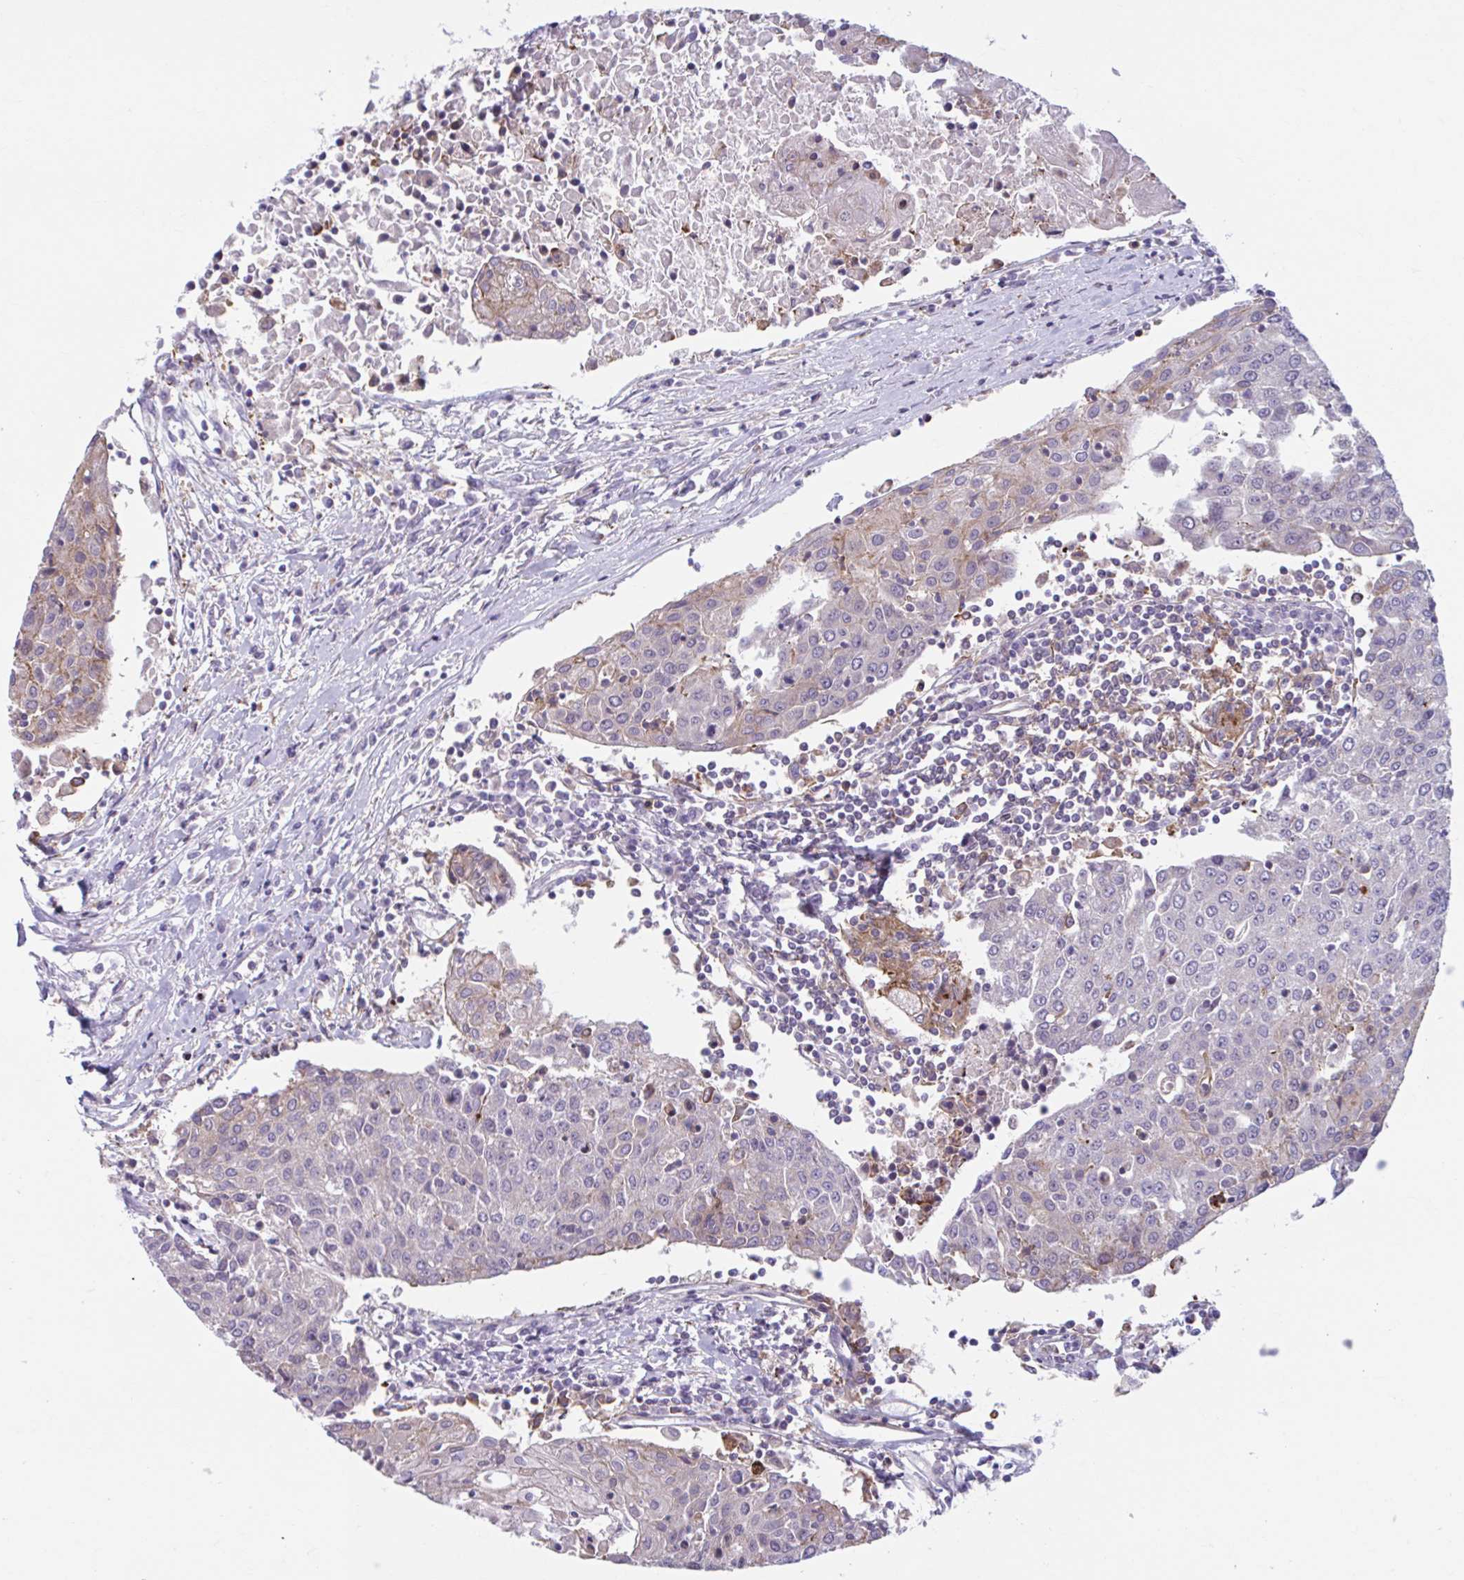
{"staining": {"intensity": "negative", "quantity": "none", "location": "none"}, "tissue": "urothelial cancer", "cell_type": "Tumor cells", "image_type": "cancer", "snomed": [{"axis": "morphology", "description": "Urothelial carcinoma, High grade"}, {"axis": "topography", "description": "Urinary bladder"}], "caption": "Immunohistochemistry (IHC) histopathology image of neoplastic tissue: urothelial carcinoma (high-grade) stained with DAB reveals no significant protein positivity in tumor cells.", "gene": "ADAT3", "patient": {"sex": "female", "age": 85}}